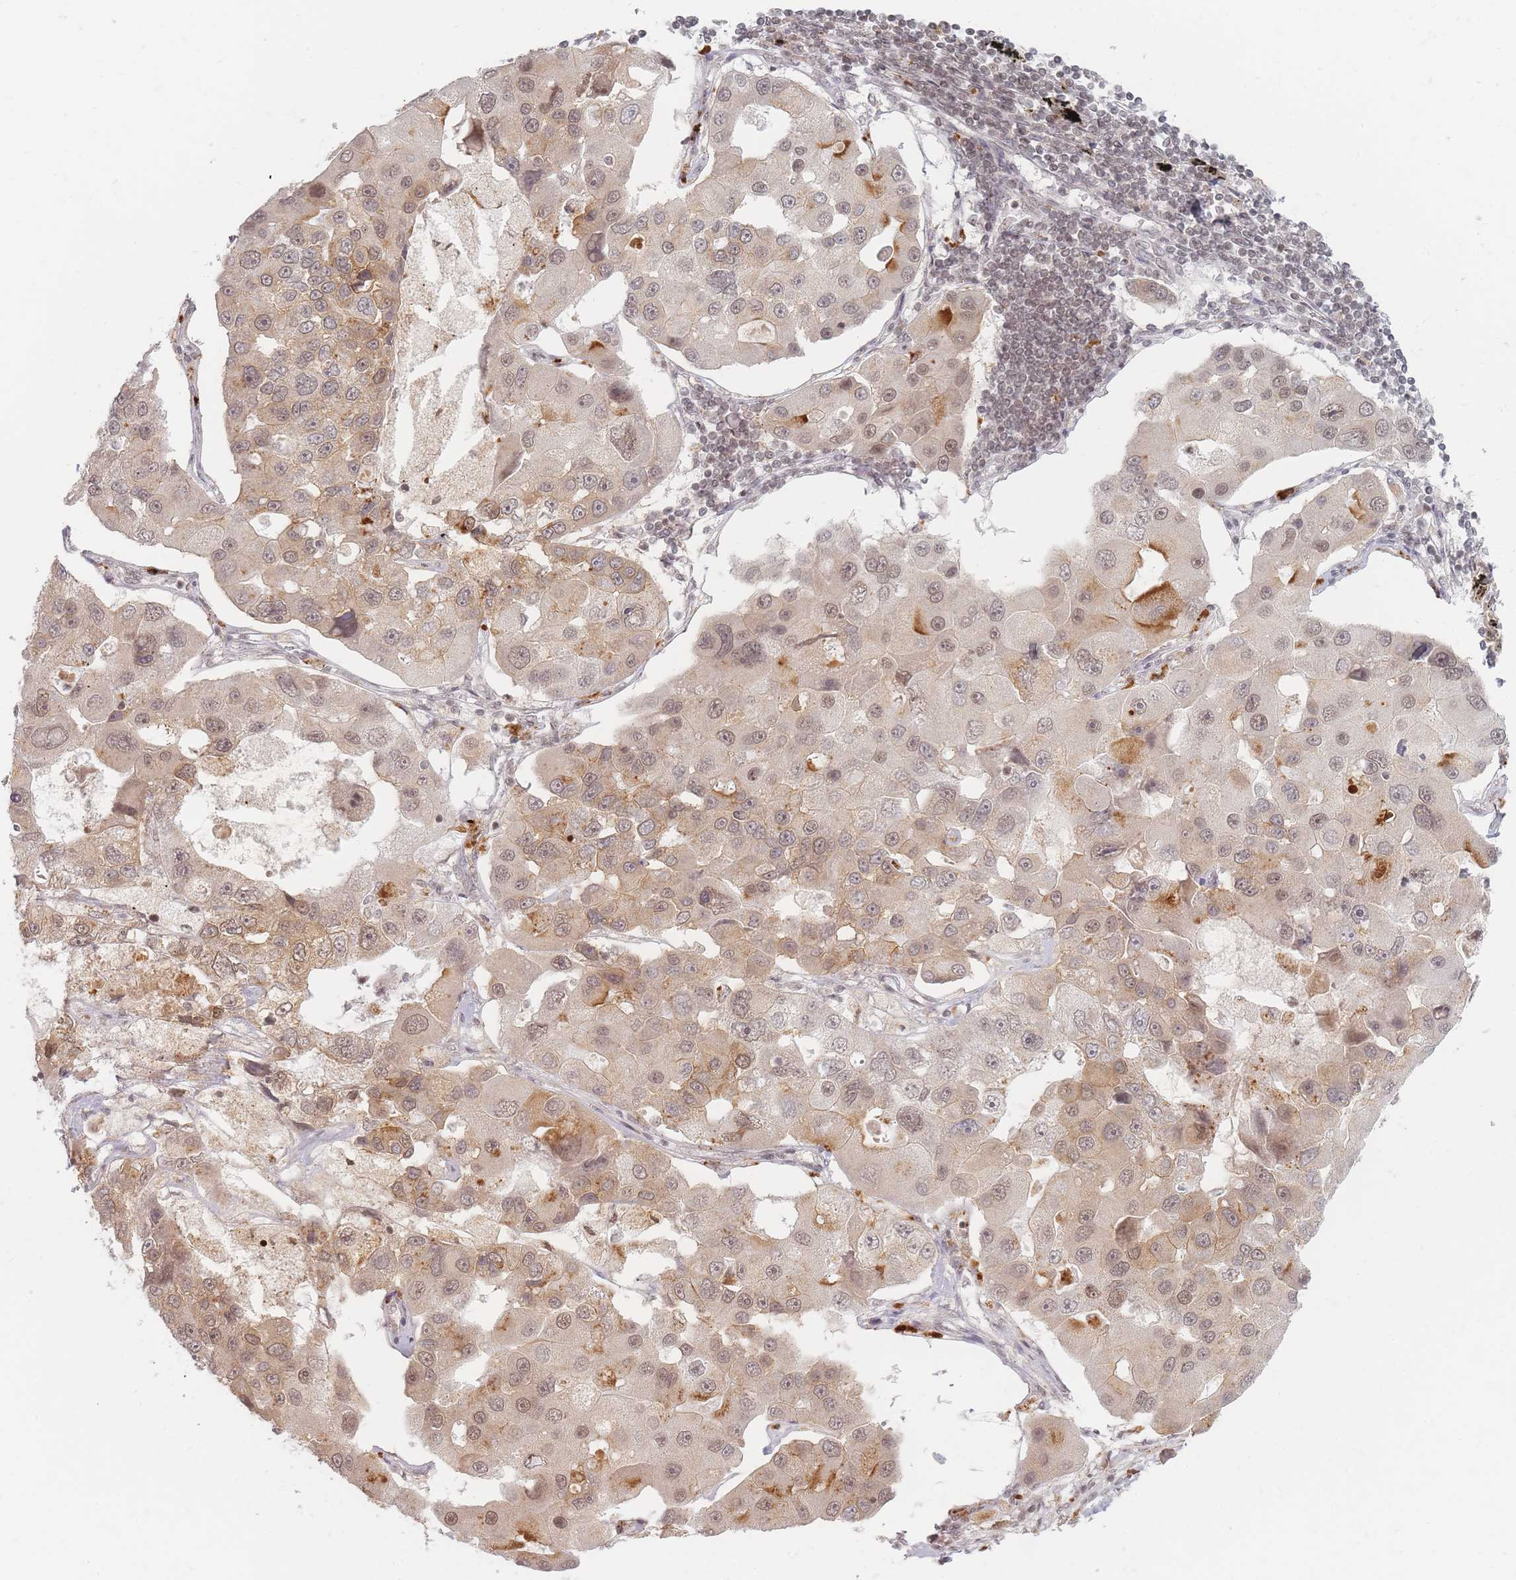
{"staining": {"intensity": "moderate", "quantity": ">75%", "location": "cytoplasmic/membranous,nuclear"}, "tissue": "lung cancer", "cell_type": "Tumor cells", "image_type": "cancer", "snomed": [{"axis": "morphology", "description": "Adenocarcinoma, NOS"}, {"axis": "topography", "description": "Lung"}], "caption": "Human lung cancer stained for a protein (brown) displays moderate cytoplasmic/membranous and nuclear positive expression in about >75% of tumor cells.", "gene": "SPATA45", "patient": {"sex": "female", "age": 54}}